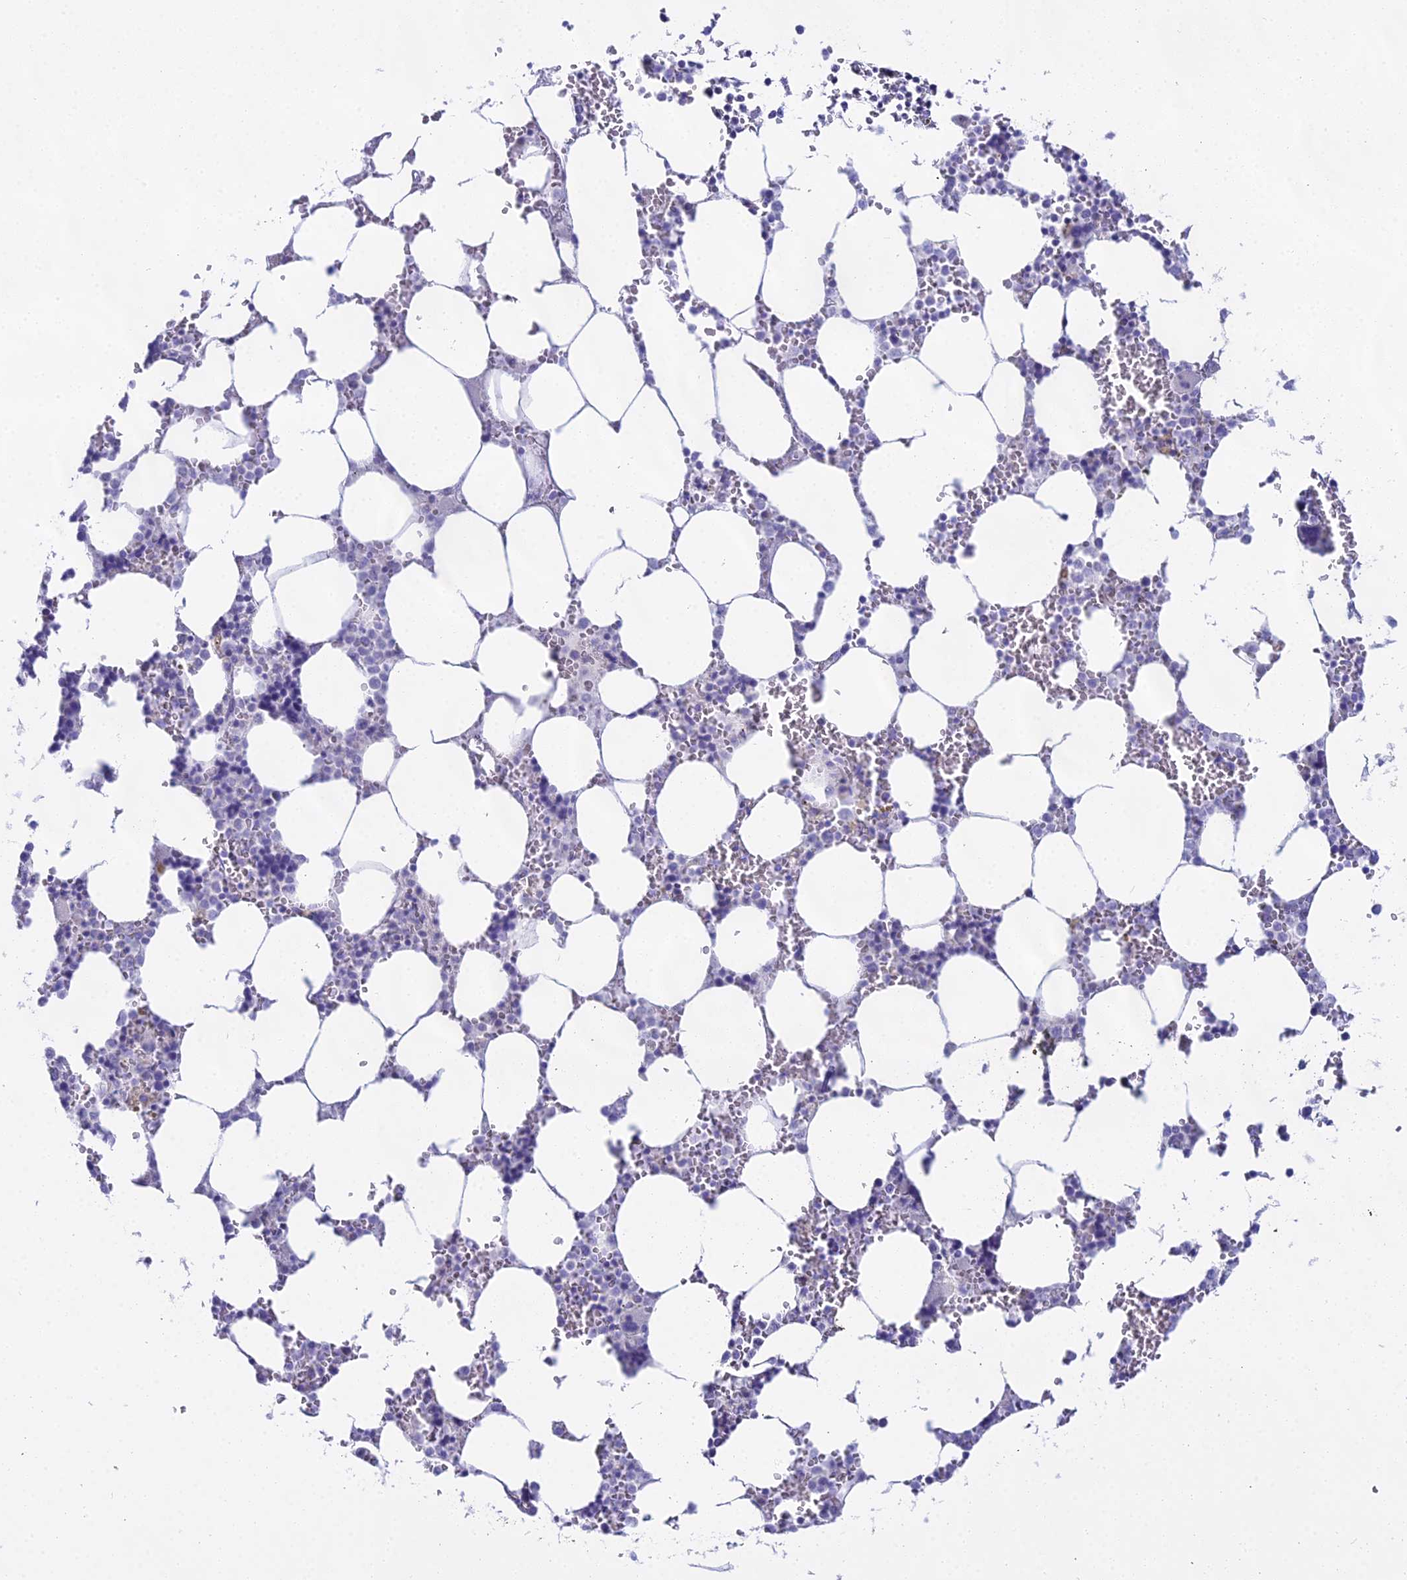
{"staining": {"intensity": "negative", "quantity": "none", "location": "none"}, "tissue": "bone marrow", "cell_type": "Hematopoietic cells", "image_type": "normal", "snomed": [{"axis": "morphology", "description": "Normal tissue, NOS"}, {"axis": "topography", "description": "Bone marrow"}], "caption": "The IHC histopathology image has no significant staining in hematopoietic cells of bone marrow. (DAB IHC, high magnification).", "gene": "CGB1", "patient": {"sex": "male", "age": 64}}